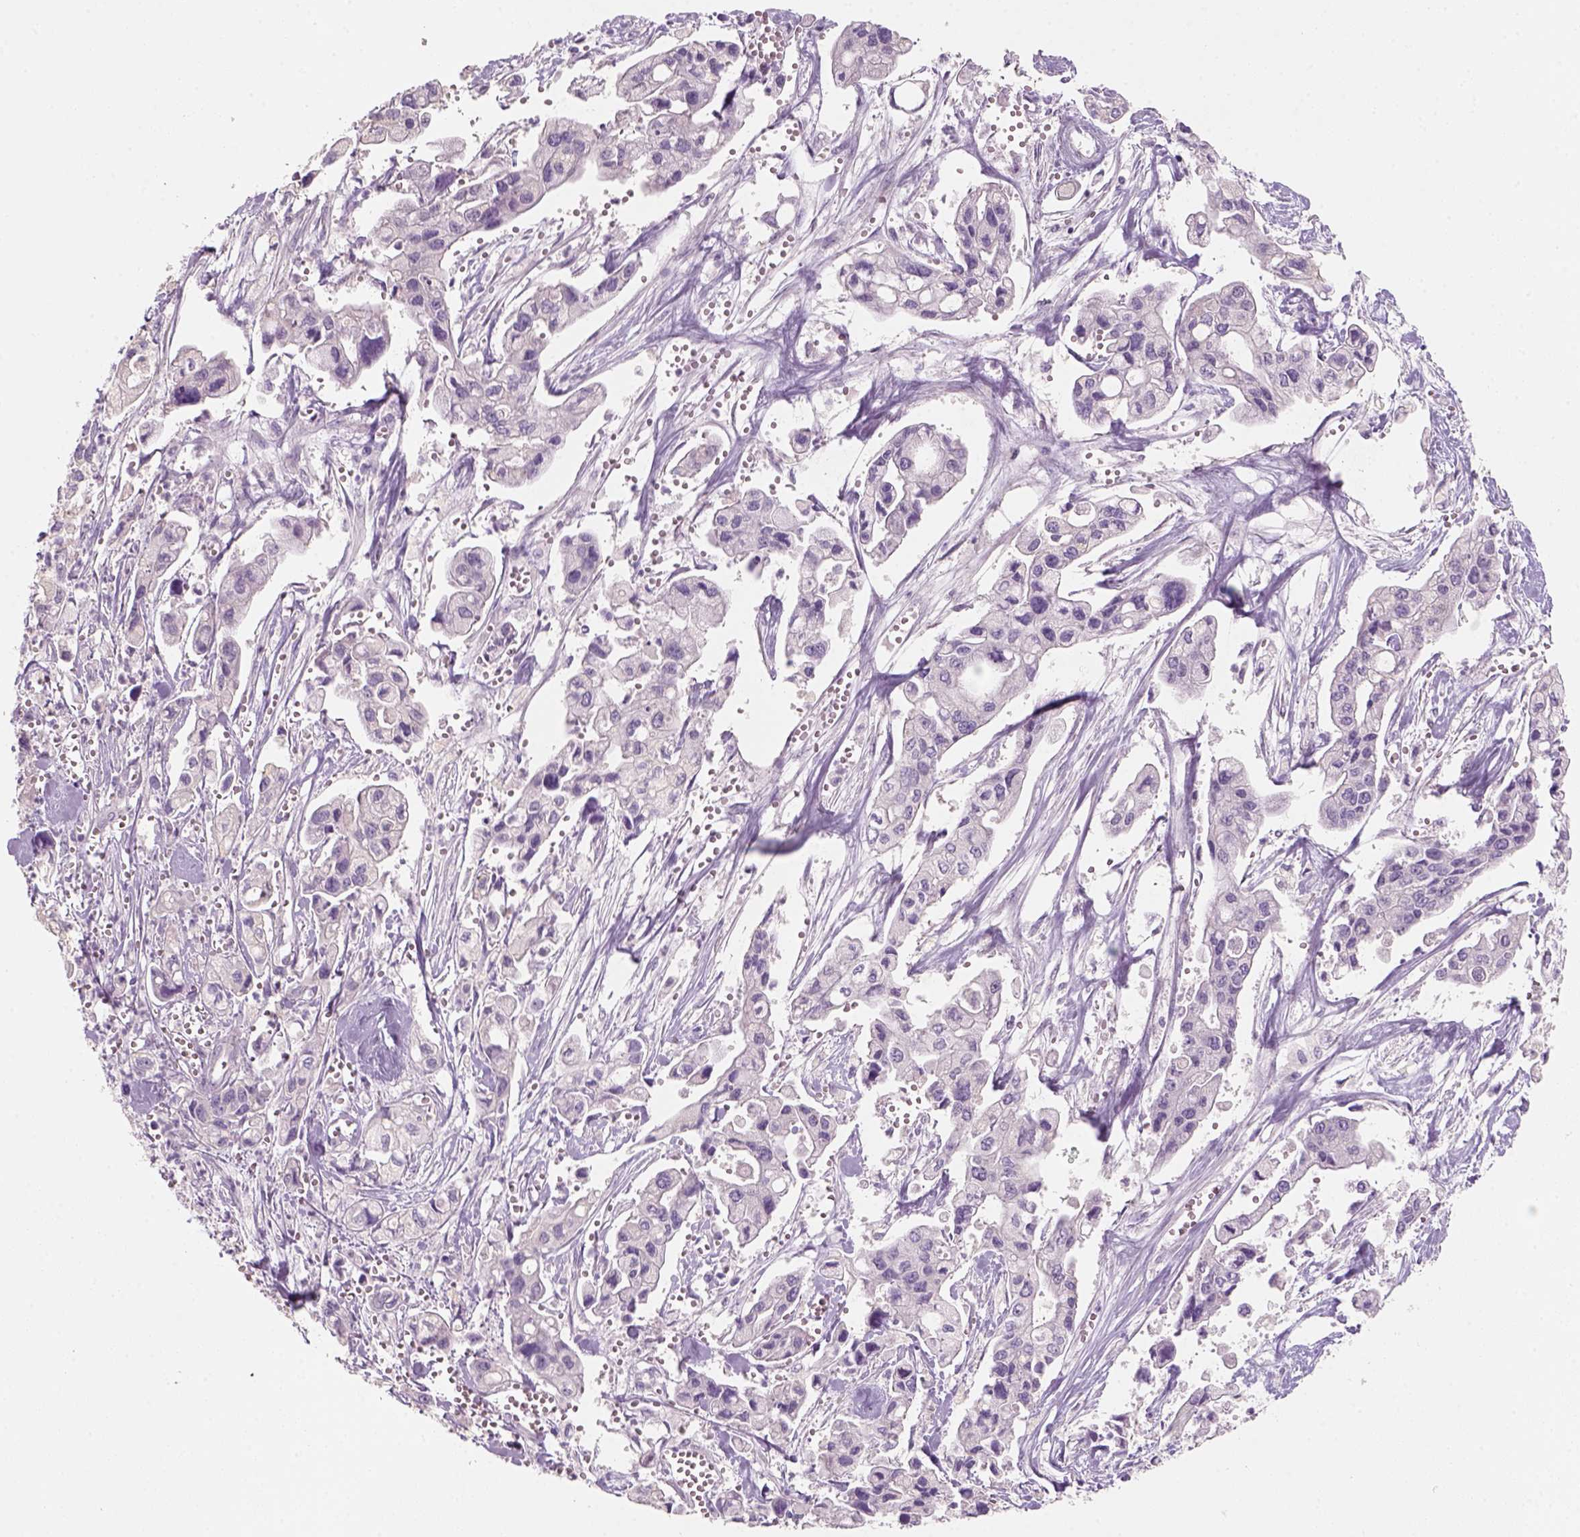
{"staining": {"intensity": "negative", "quantity": "none", "location": "none"}, "tissue": "pancreatic cancer", "cell_type": "Tumor cells", "image_type": "cancer", "snomed": [{"axis": "morphology", "description": "Adenocarcinoma, NOS"}, {"axis": "topography", "description": "Pancreas"}], "caption": "Tumor cells show no significant expression in pancreatic cancer (adenocarcinoma).", "gene": "KRT25", "patient": {"sex": "male", "age": 70}}